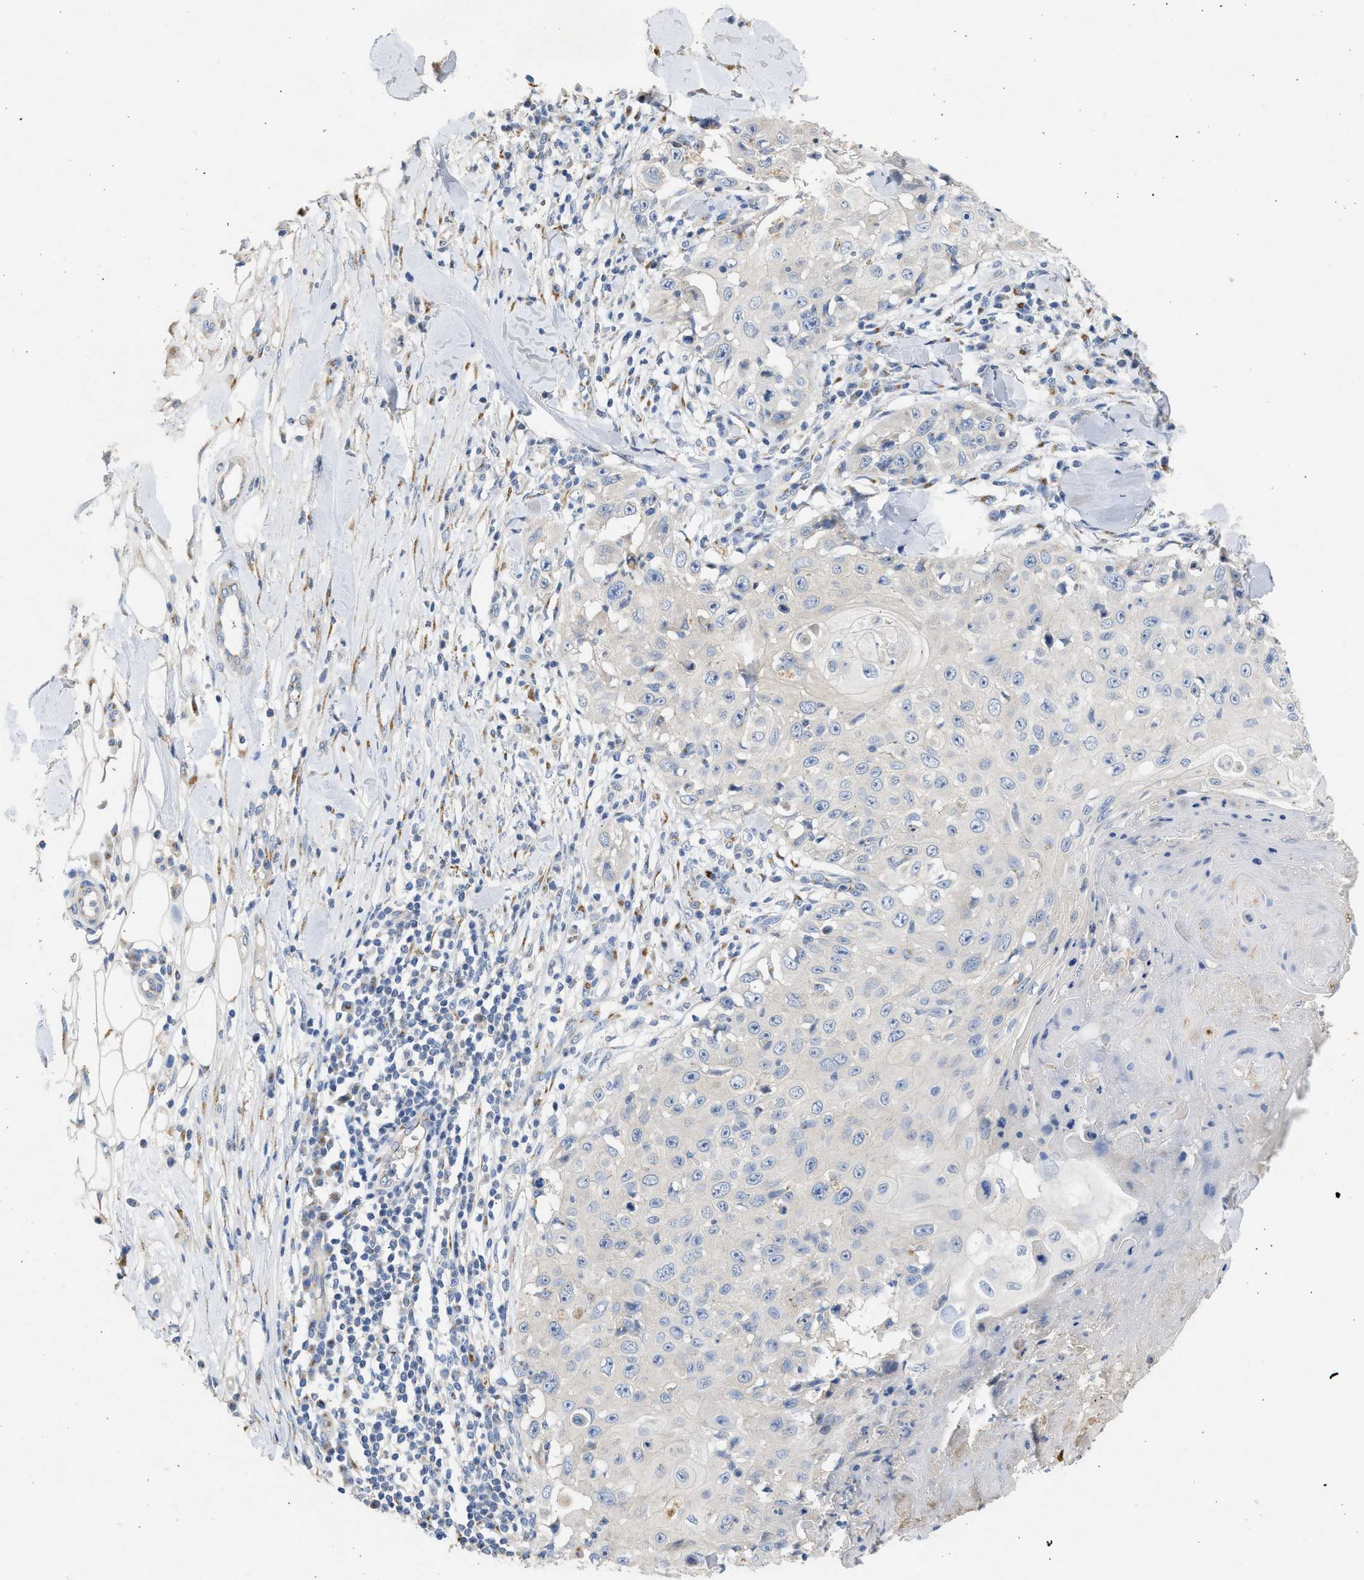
{"staining": {"intensity": "negative", "quantity": "none", "location": "none"}, "tissue": "skin cancer", "cell_type": "Tumor cells", "image_type": "cancer", "snomed": [{"axis": "morphology", "description": "Squamous cell carcinoma, NOS"}, {"axis": "topography", "description": "Skin"}], "caption": "Immunohistochemical staining of human skin squamous cell carcinoma demonstrates no significant staining in tumor cells.", "gene": "IPO8", "patient": {"sex": "male", "age": 86}}